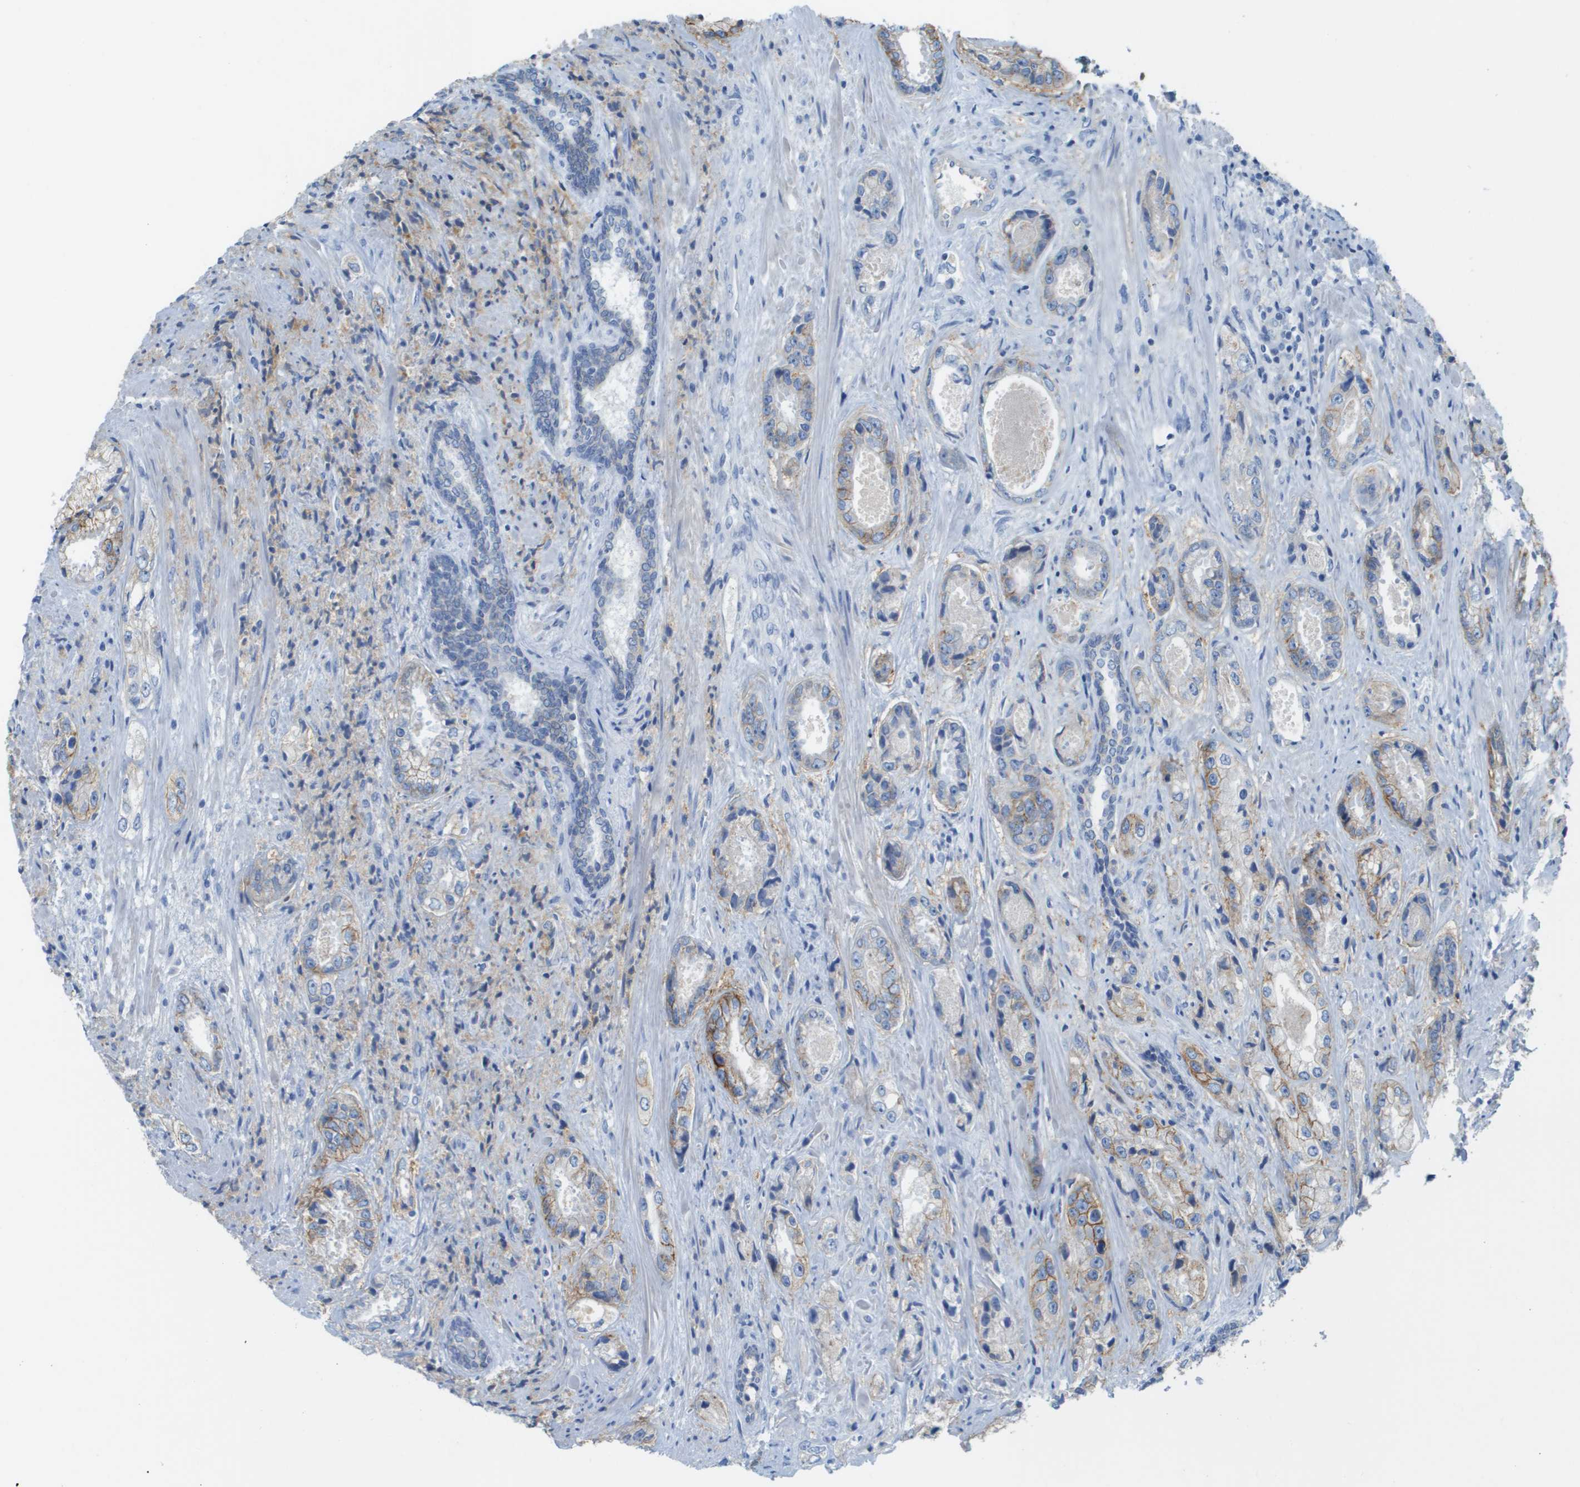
{"staining": {"intensity": "moderate", "quantity": "<25%", "location": "cytoplasmic/membranous"}, "tissue": "prostate cancer", "cell_type": "Tumor cells", "image_type": "cancer", "snomed": [{"axis": "morphology", "description": "Adenocarcinoma, High grade"}, {"axis": "topography", "description": "Prostate"}], "caption": "Tumor cells display low levels of moderate cytoplasmic/membranous expression in about <25% of cells in human prostate cancer (high-grade adenocarcinoma).", "gene": "CD46", "patient": {"sex": "male", "age": 61}}